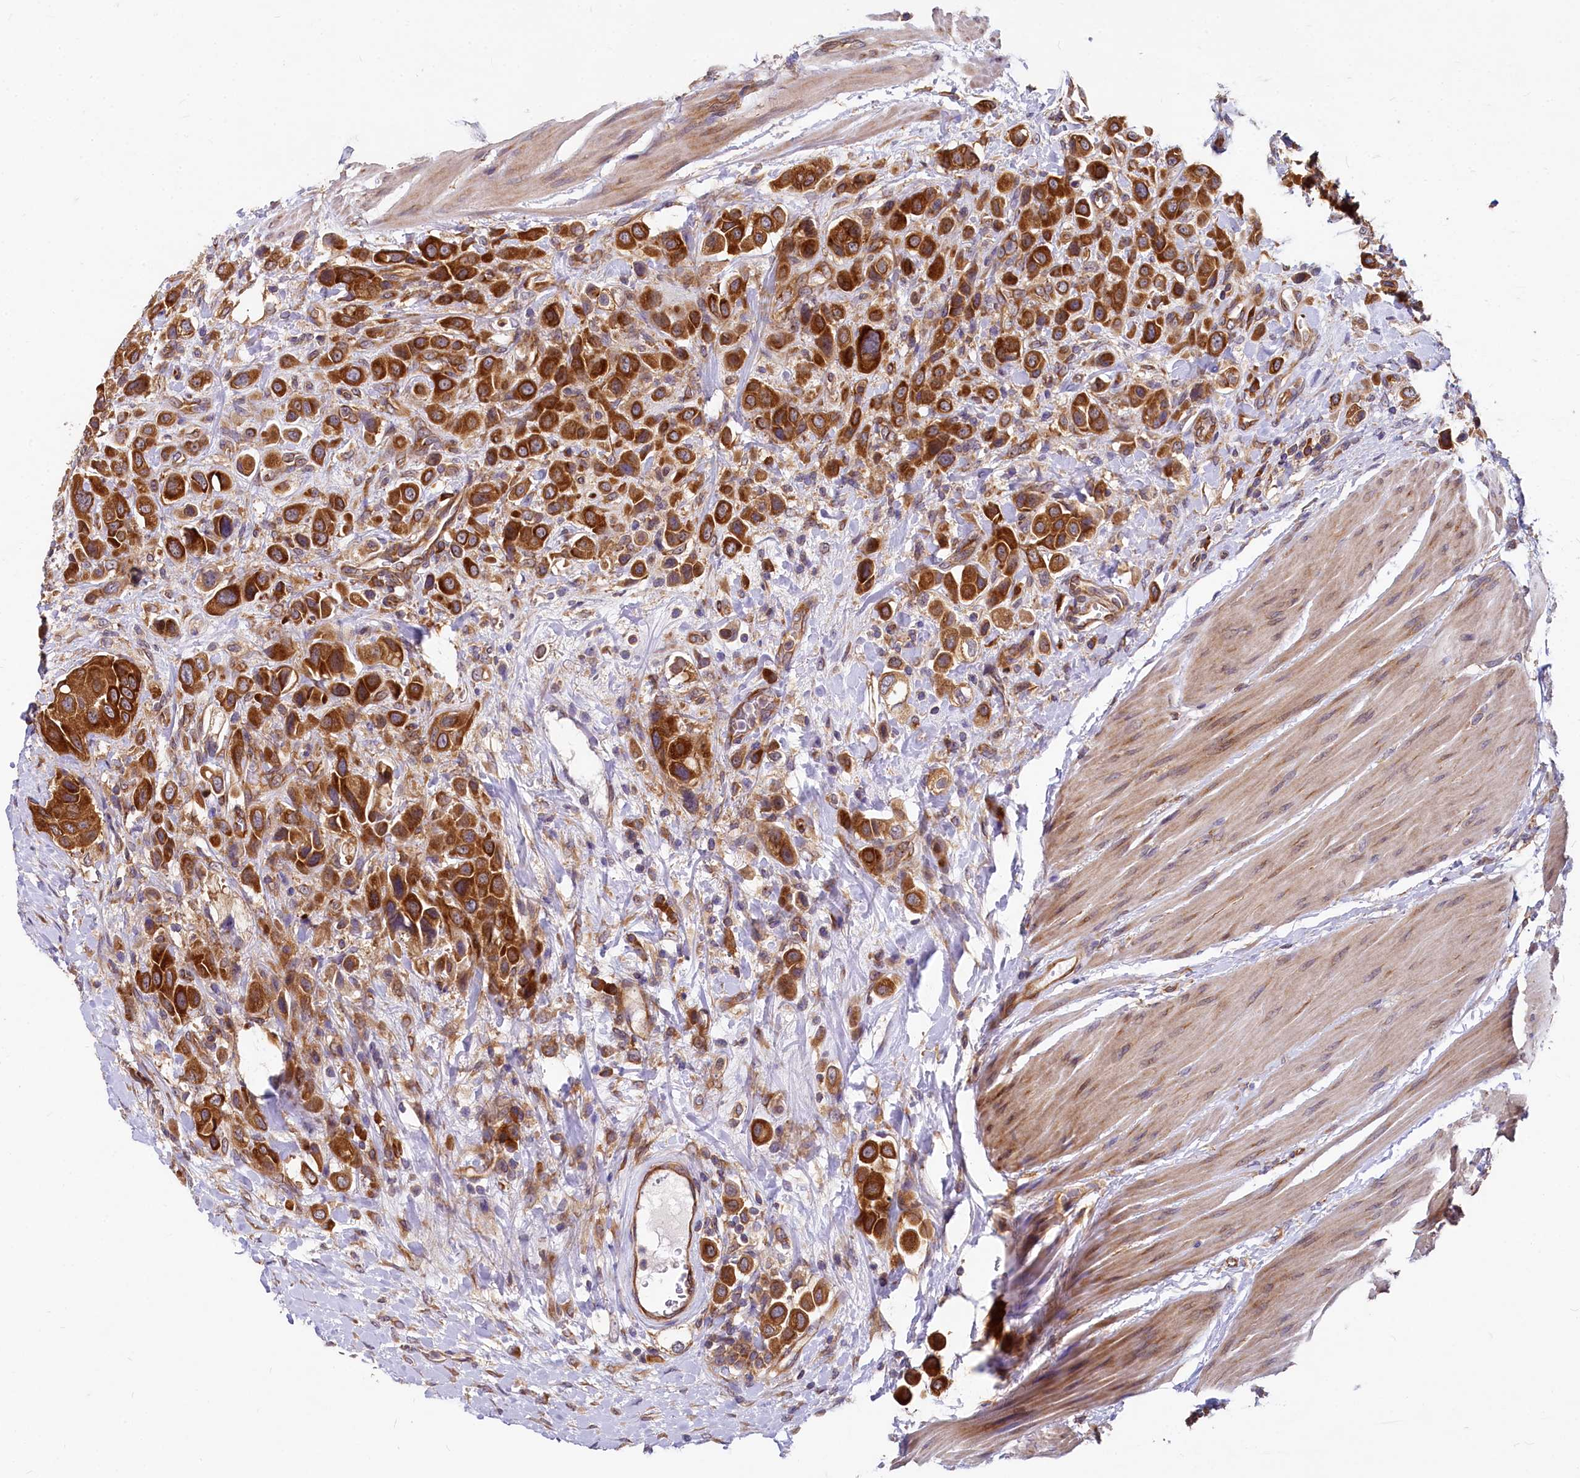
{"staining": {"intensity": "strong", "quantity": ">75%", "location": "cytoplasmic/membranous"}, "tissue": "urothelial cancer", "cell_type": "Tumor cells", "image_type": "cancer", "snomed": [{"axis": "morphology", "description": "Urothelial carcinoma, High grade"}, {"axis": "topography", "description": "Urinary bladder"}], "caption": "Strong cytoplasmic/membranous staining for a protein is identified in approximately >75% of tumor cells of high-grade urothelial carcinoma using immunohistochemistry (IHC).", "gene": "EIF2B2", "patient": {"sex": "male", "age": 50}}